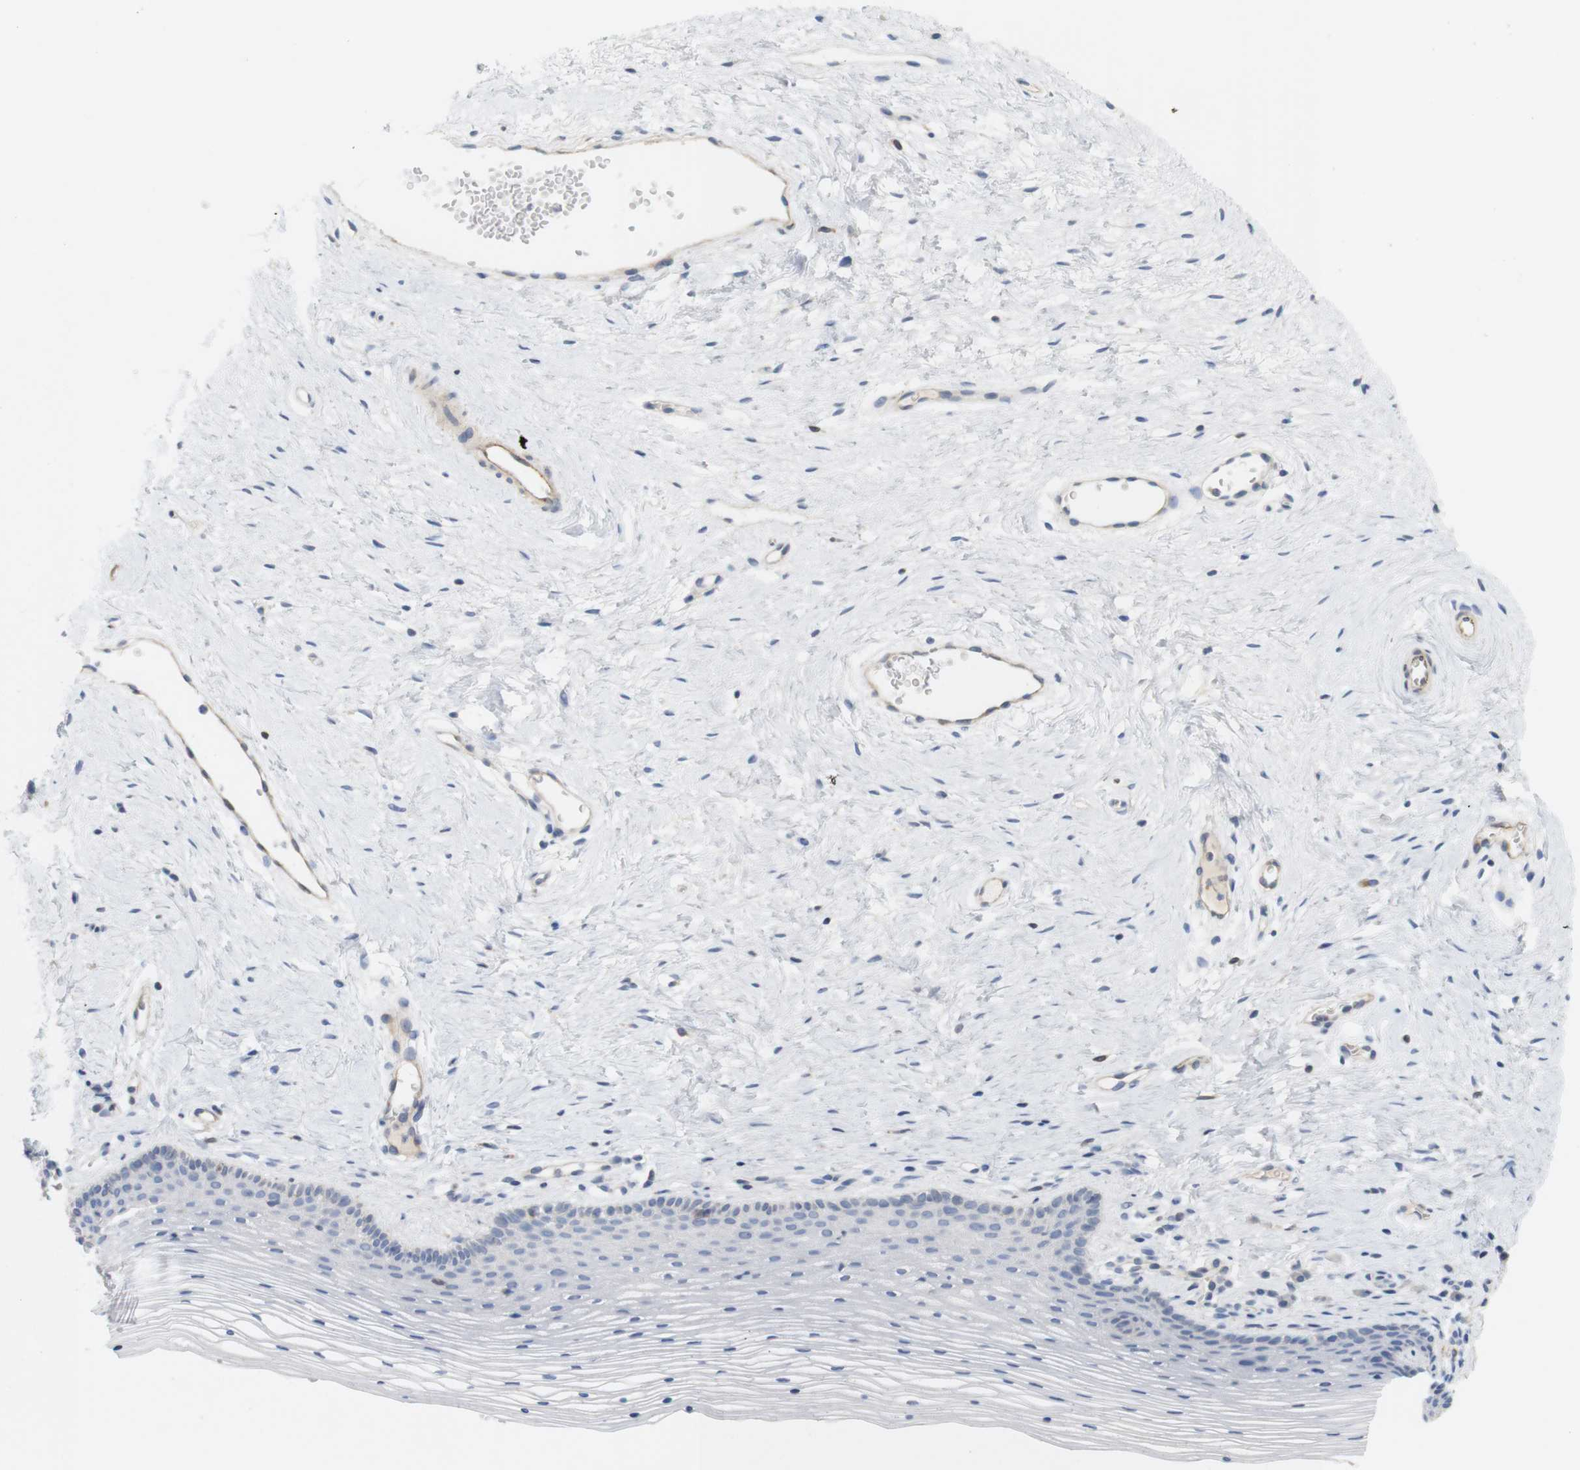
{"staining": {"intensity": "negative", "quantity": "none", "location": "none"}, "tissue": "vagina", "cell_type": "Squamous epithelial cells", "image_type": "normal", "snomed": [{"axis": "morphology", "description": "Normal tissue, NOS"}, {"axis": "topography", "description": "Vagina"}], "caption": "Immunohistochemistry of unremarkable vagina shows no positivity in squamous epithelial cells. The staining is performed using DAB (3,3'-diaminobenzidine) brown chromogen with nuclei counter-stained in using hematoxylin.", "gene": "ITPR1", "patient": {"sex": "female", "age": 32}}